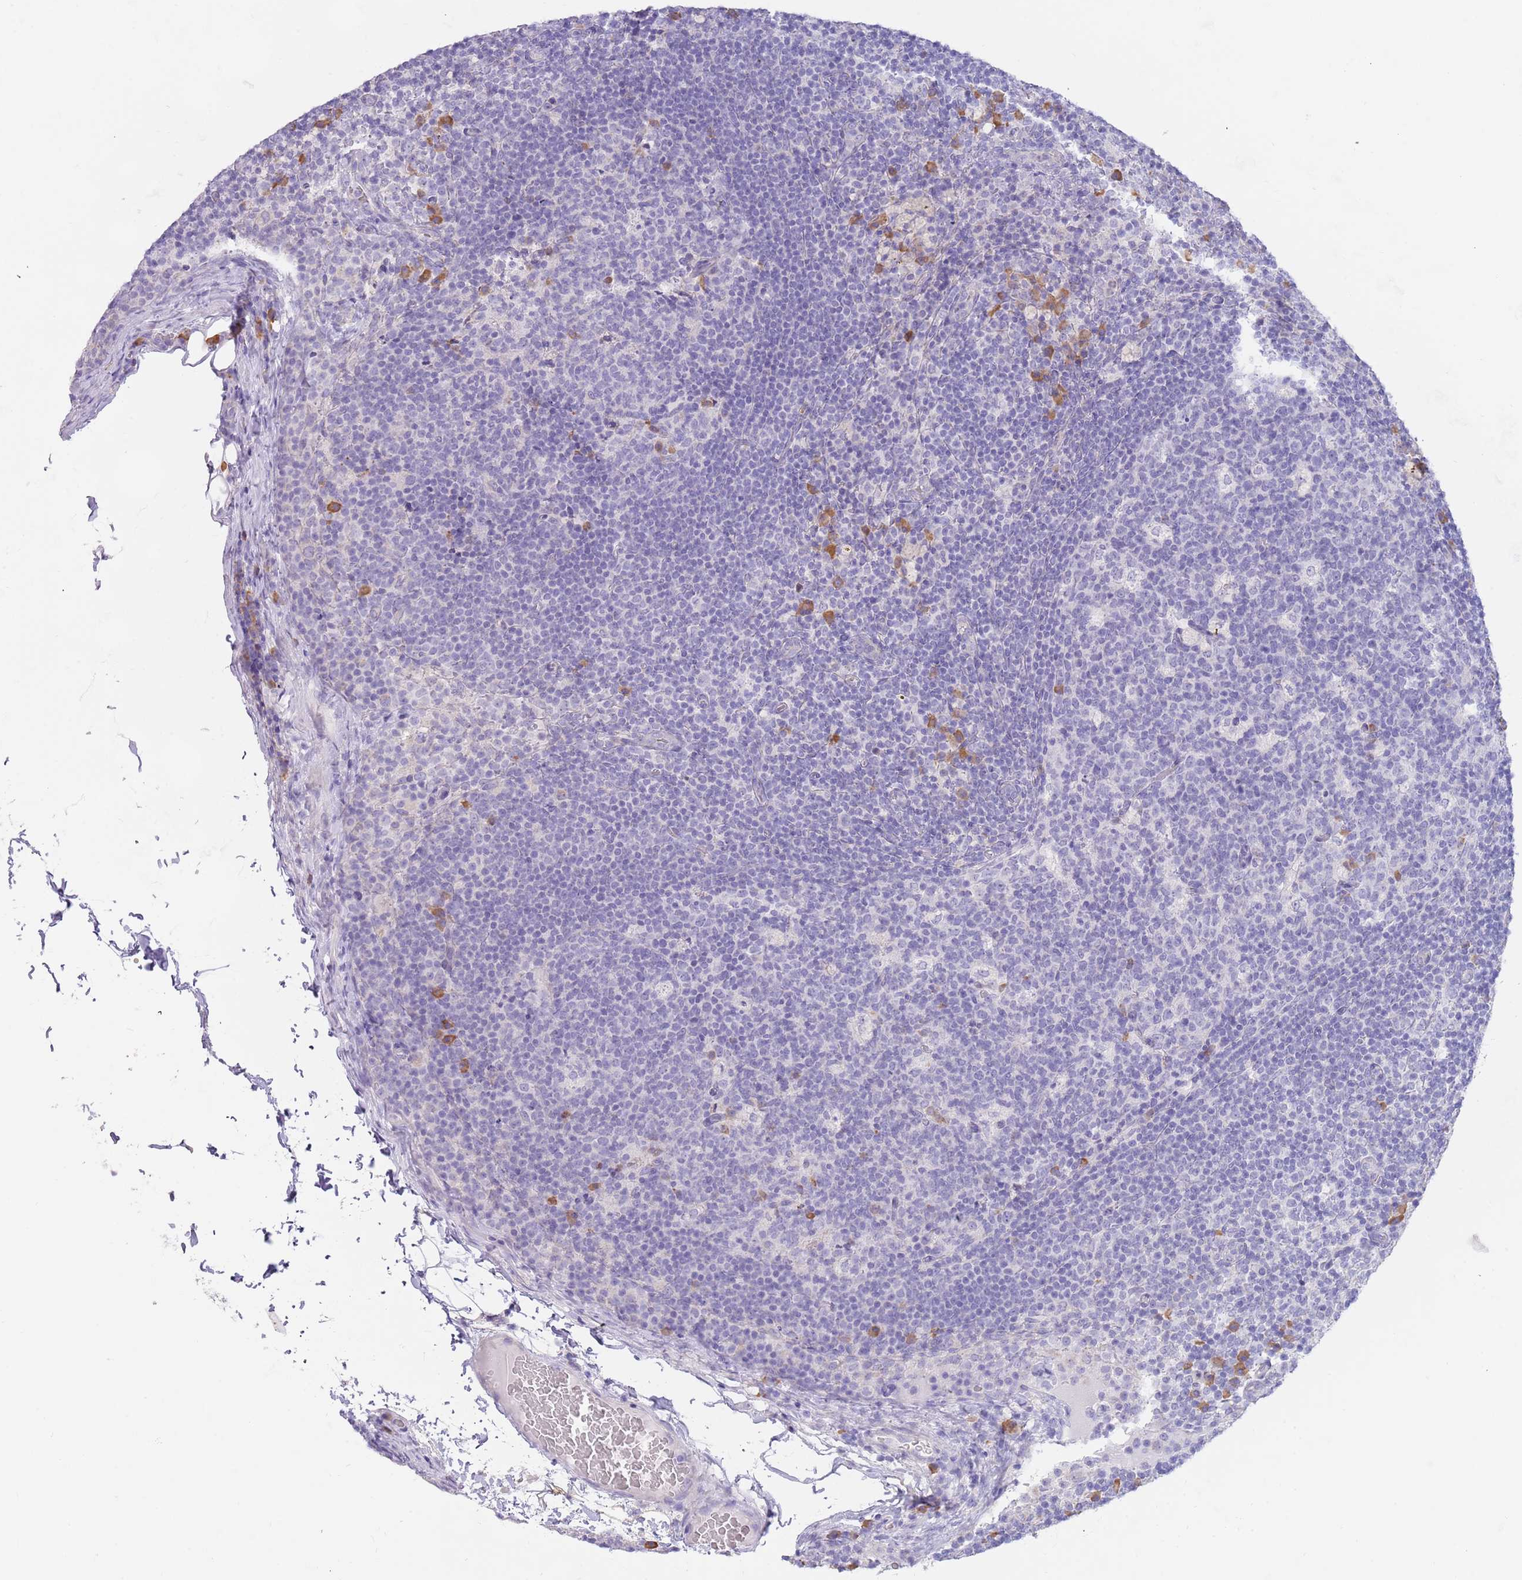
{"staining": {"intensity": "weak", "quantity": "<25%", "location": "cytoplasmic/membranous"}, "tissue": "lymph node", "cell_type": "Germinal center cells", "image_type": "normal", "snomed": [{"axis": "morphology", "description": "Normal tissue, NOS"}, {"axis": "topography", "description": "Lymph node"}], "caption": "The immunohistochemistry (IHC) histopathology image has no significant staining in germinal center cells of lymph node. (Brightfield microscopy of DAB (3,3'-diaminobenzidine) immunohistochemistry at high magnification).", "gene": "CCDC149", "patient": {"sex": "female", "age": 31}}